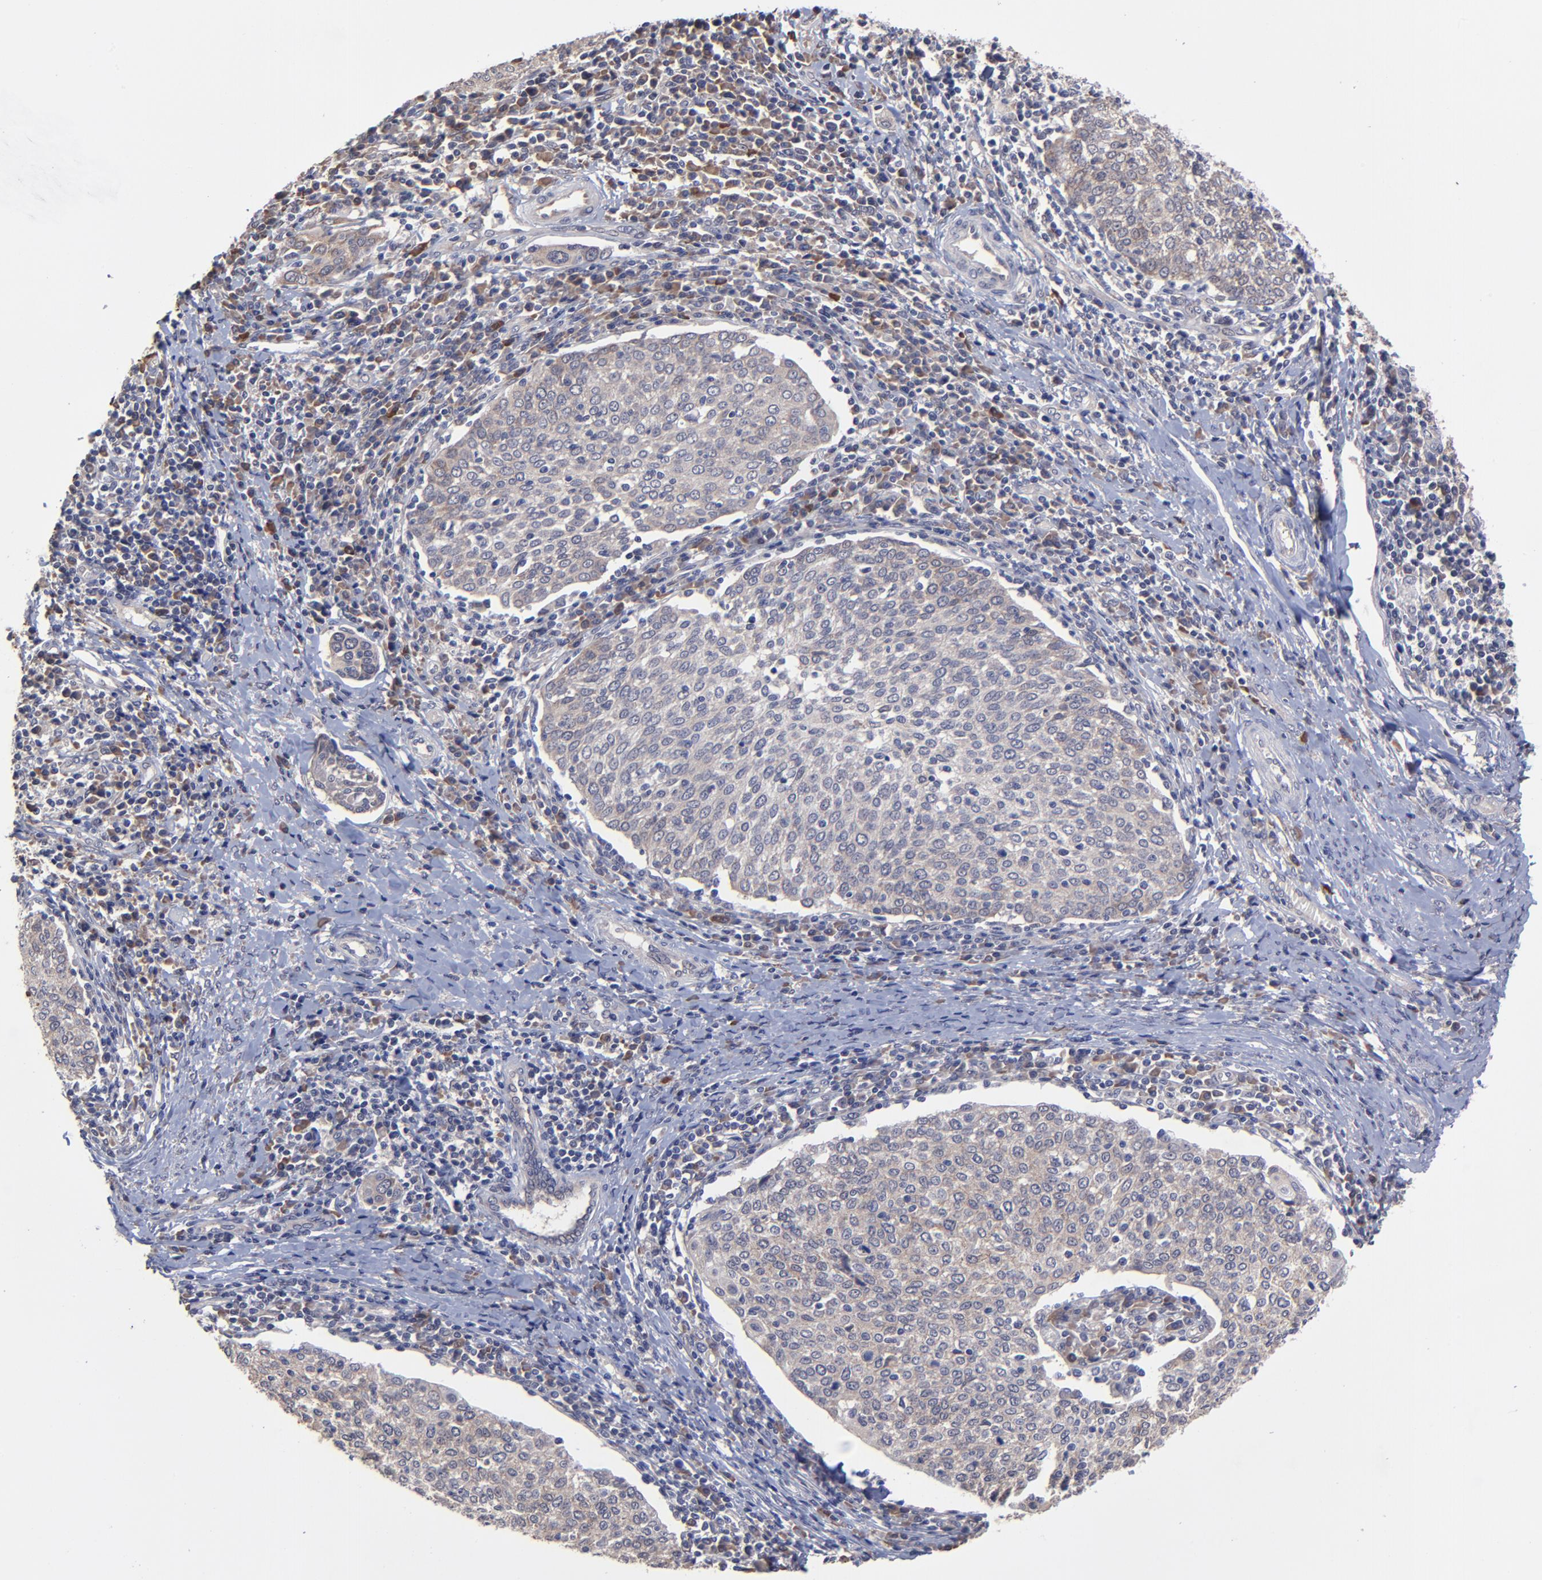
{"staining": {"intensity": "negative", "quantity": "none", "location": "none"}, "tissue": "cervical cancer", "cell_type": "Tumor cells", "image_type": "cancer", "snomed": [{"axis": "morphology", "description": "Squamous cell carcinoma, NOS"}, {"axis": "topography", "description": "Cervix"}], "caption": "An image of human cervical cancer is negative for staining in tumor cells.", "gene": "CHL1", "patient": {"sex": "female", "age": 40}}